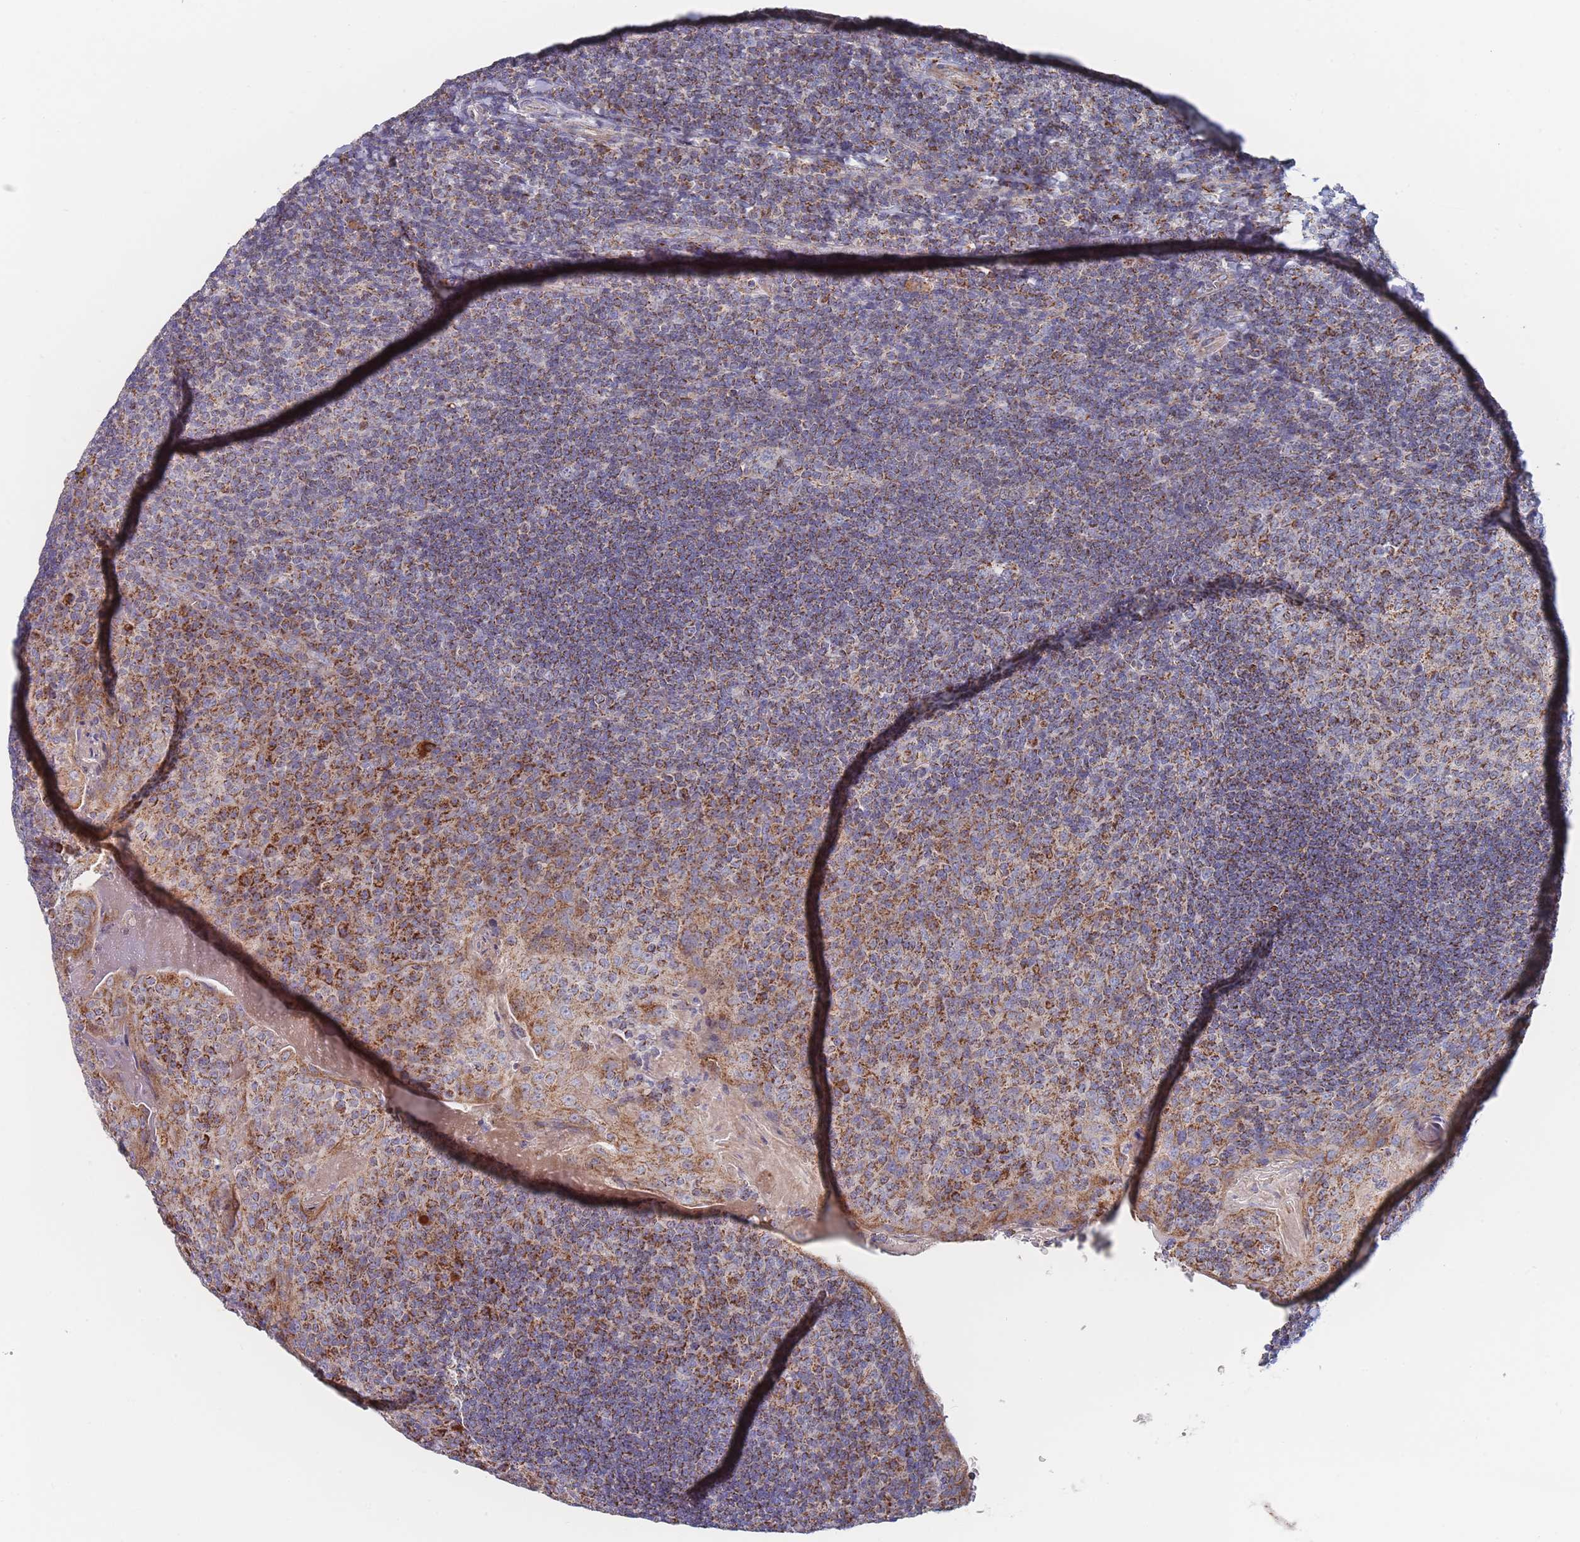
{"staining": {"intensity": "moderate", "quantity": "25%-75%", "location": "cytoplasmic/membranous"}, "tissue": "tonsil", "cell_type": "Germinal center cells", "image_type": "normal", "snomed": [{"axis": "morphology", "description": "Normal tissue, NOS"}, {"axis": "topography", "description": "Tonsil"}], "caption": "Protein staining by immunohistochemistry (IHC) shows moderate cytoplasmic/membranous staining in approximately 25%-75% of germinal center cells in benign tonsil.", "gene": "IKZF4", "patient": {"sex": "male", "age": 17}}